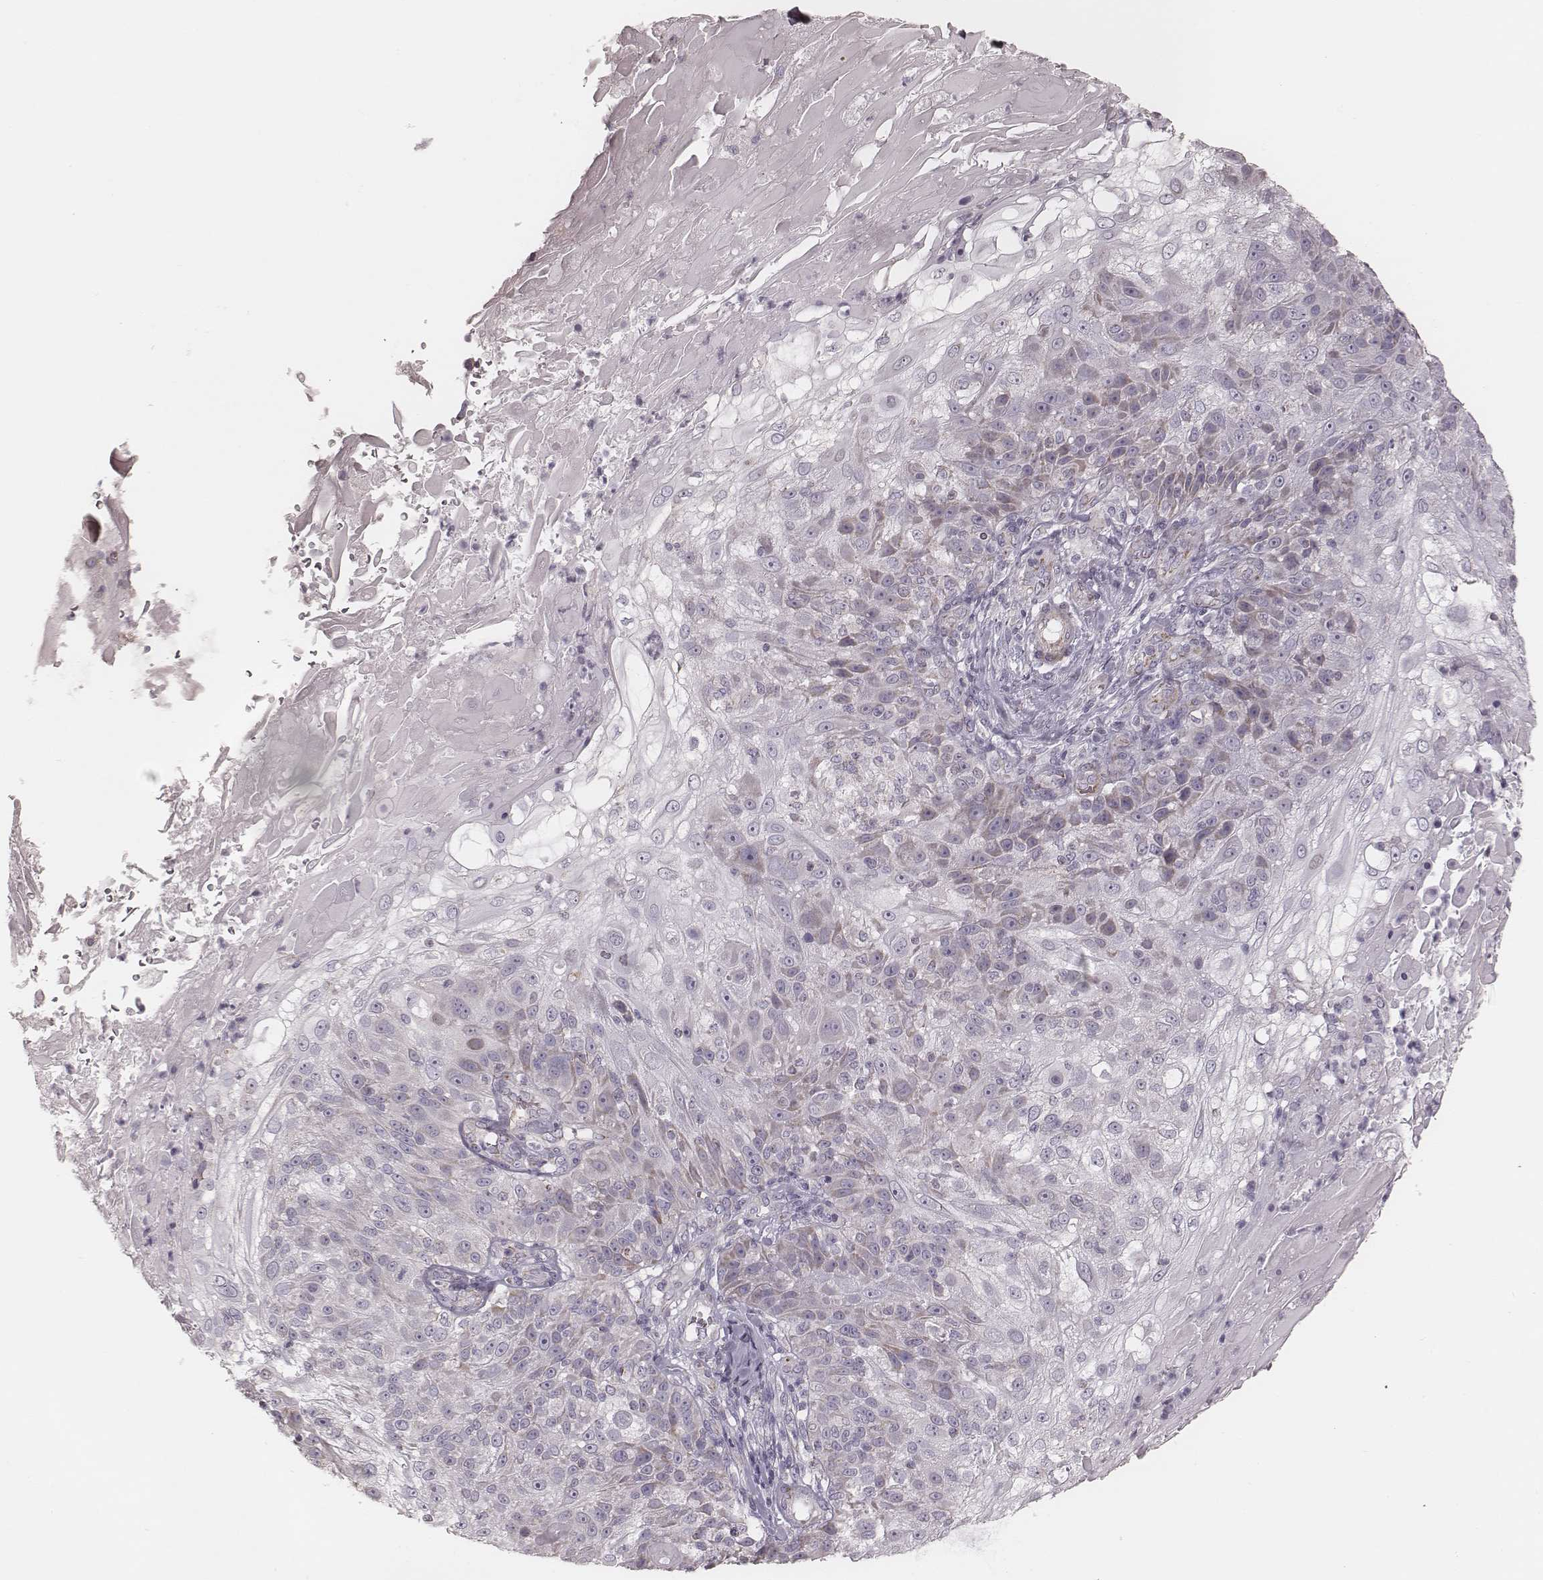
{"staining": {"intensity": "negative", "quantity": "none", "location": "none"}, "tissue": "skin cancer", "cell_type": "Tumor cells", "image_type": "cancer", "snomed": [{"axis": "morphology", "description": "Normal tissue, NOS"}, {"axis": "morphology", "description": "Squamous cell carcinoma, NOS"}, {"axis": "topography", "description": "Skin"}], "caption": "Immunohistochemistry (IHC) micrograph of skin cancer stained for a protein (brown), which displays no positivity in tumor cells.", "gene": "KIF5C", "patient": {"sex": "female", "age": 83}}